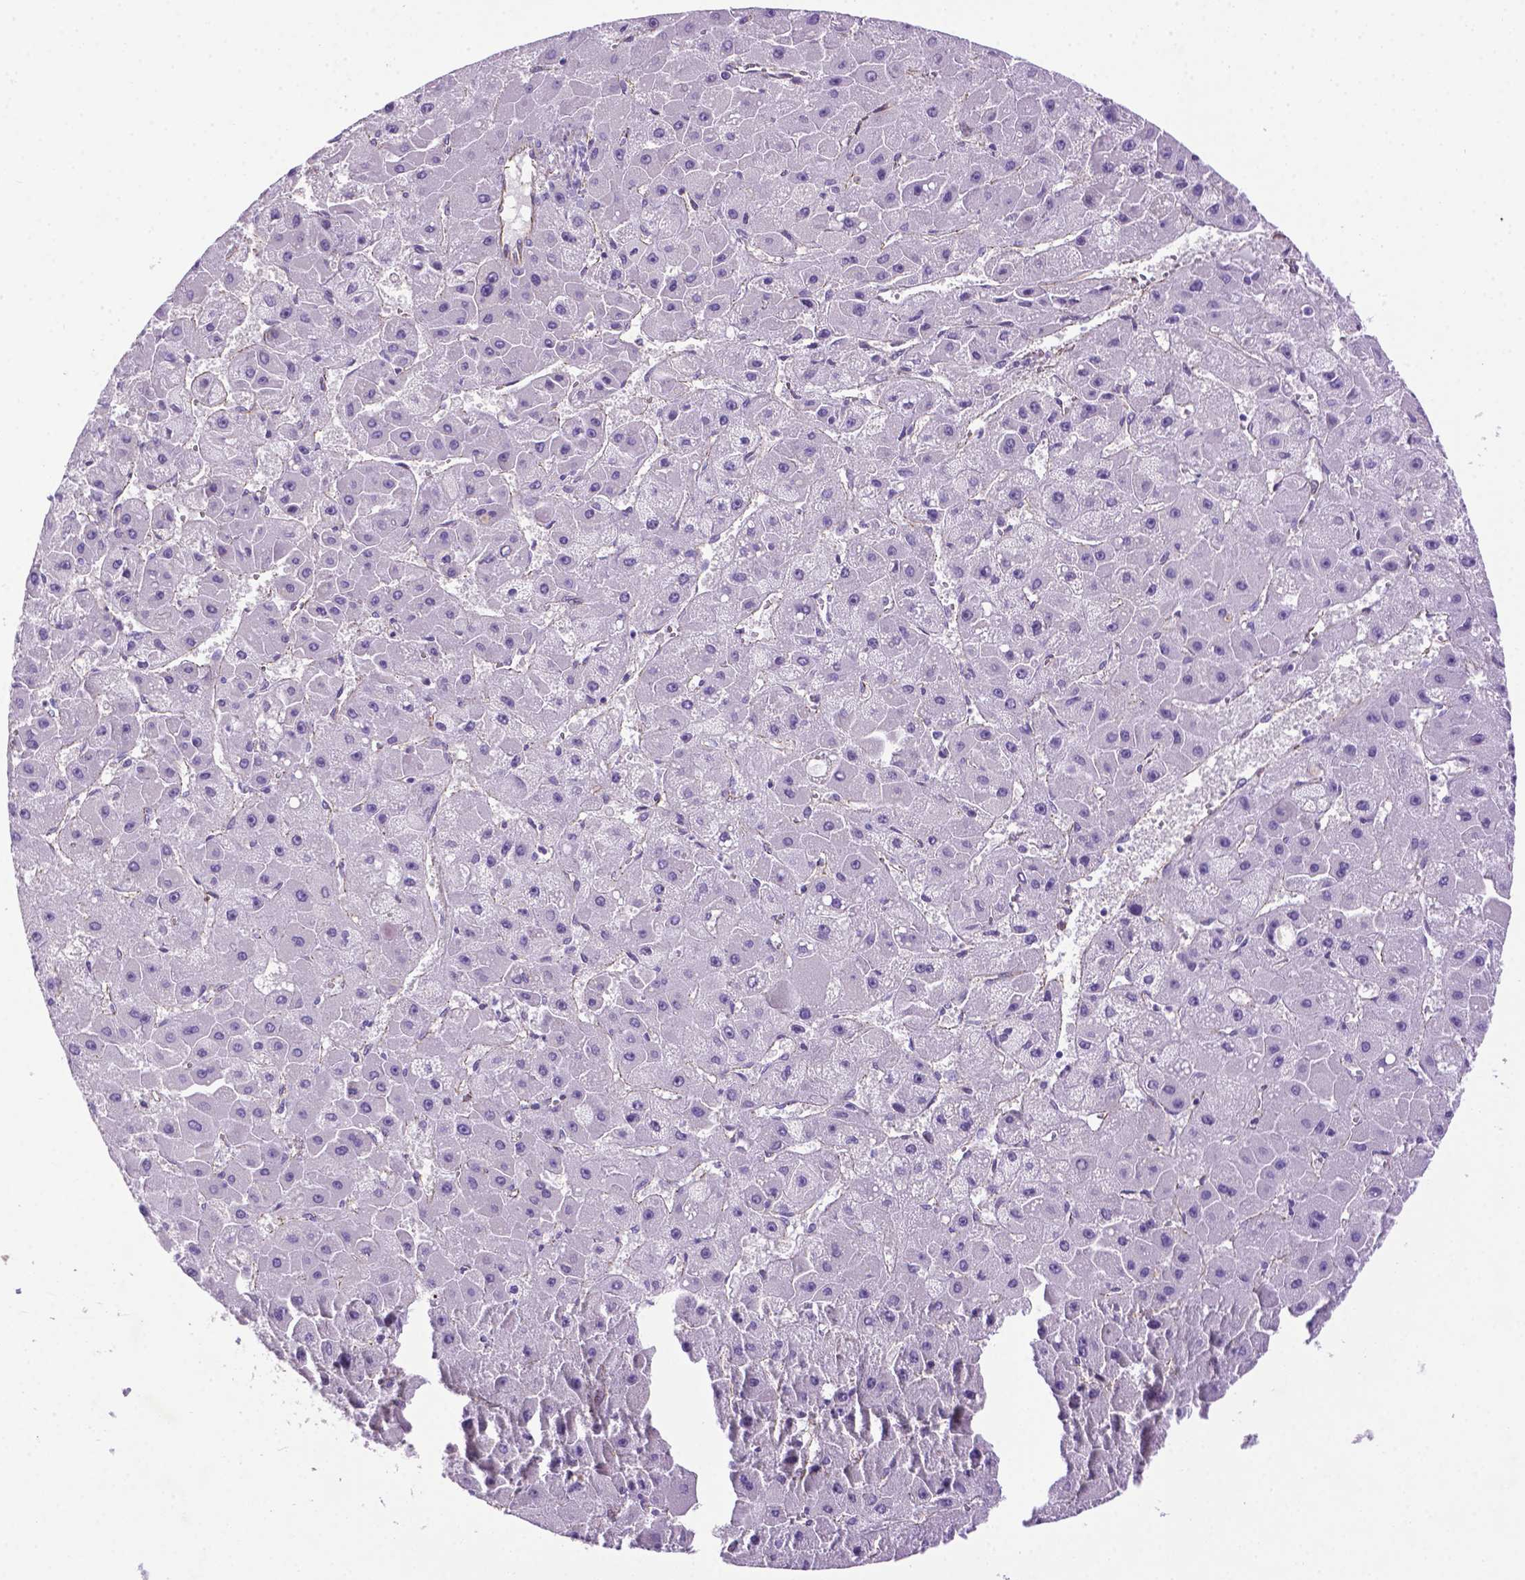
{"staining": {"intensity": "negative", "quantity": "none", "location": "none"}, "tissue": "liver cancer", "cell_type": "Tumor cells", "image_type": "cancer", "snomed": [{"axis": "morphology", "description": "Carcinoma, Hepatocellular, NOS"}, {"axis": "topography", "description": "Liver"}], "caption": "High power microscopy micrograph of an immunohistochemistry (IHC) micrograph of liver hepatocellular carcinoma, revealing no significant staining in tumor cells.", "gene": "CCER2", "patient": {"sex": "female", "age": 25}}